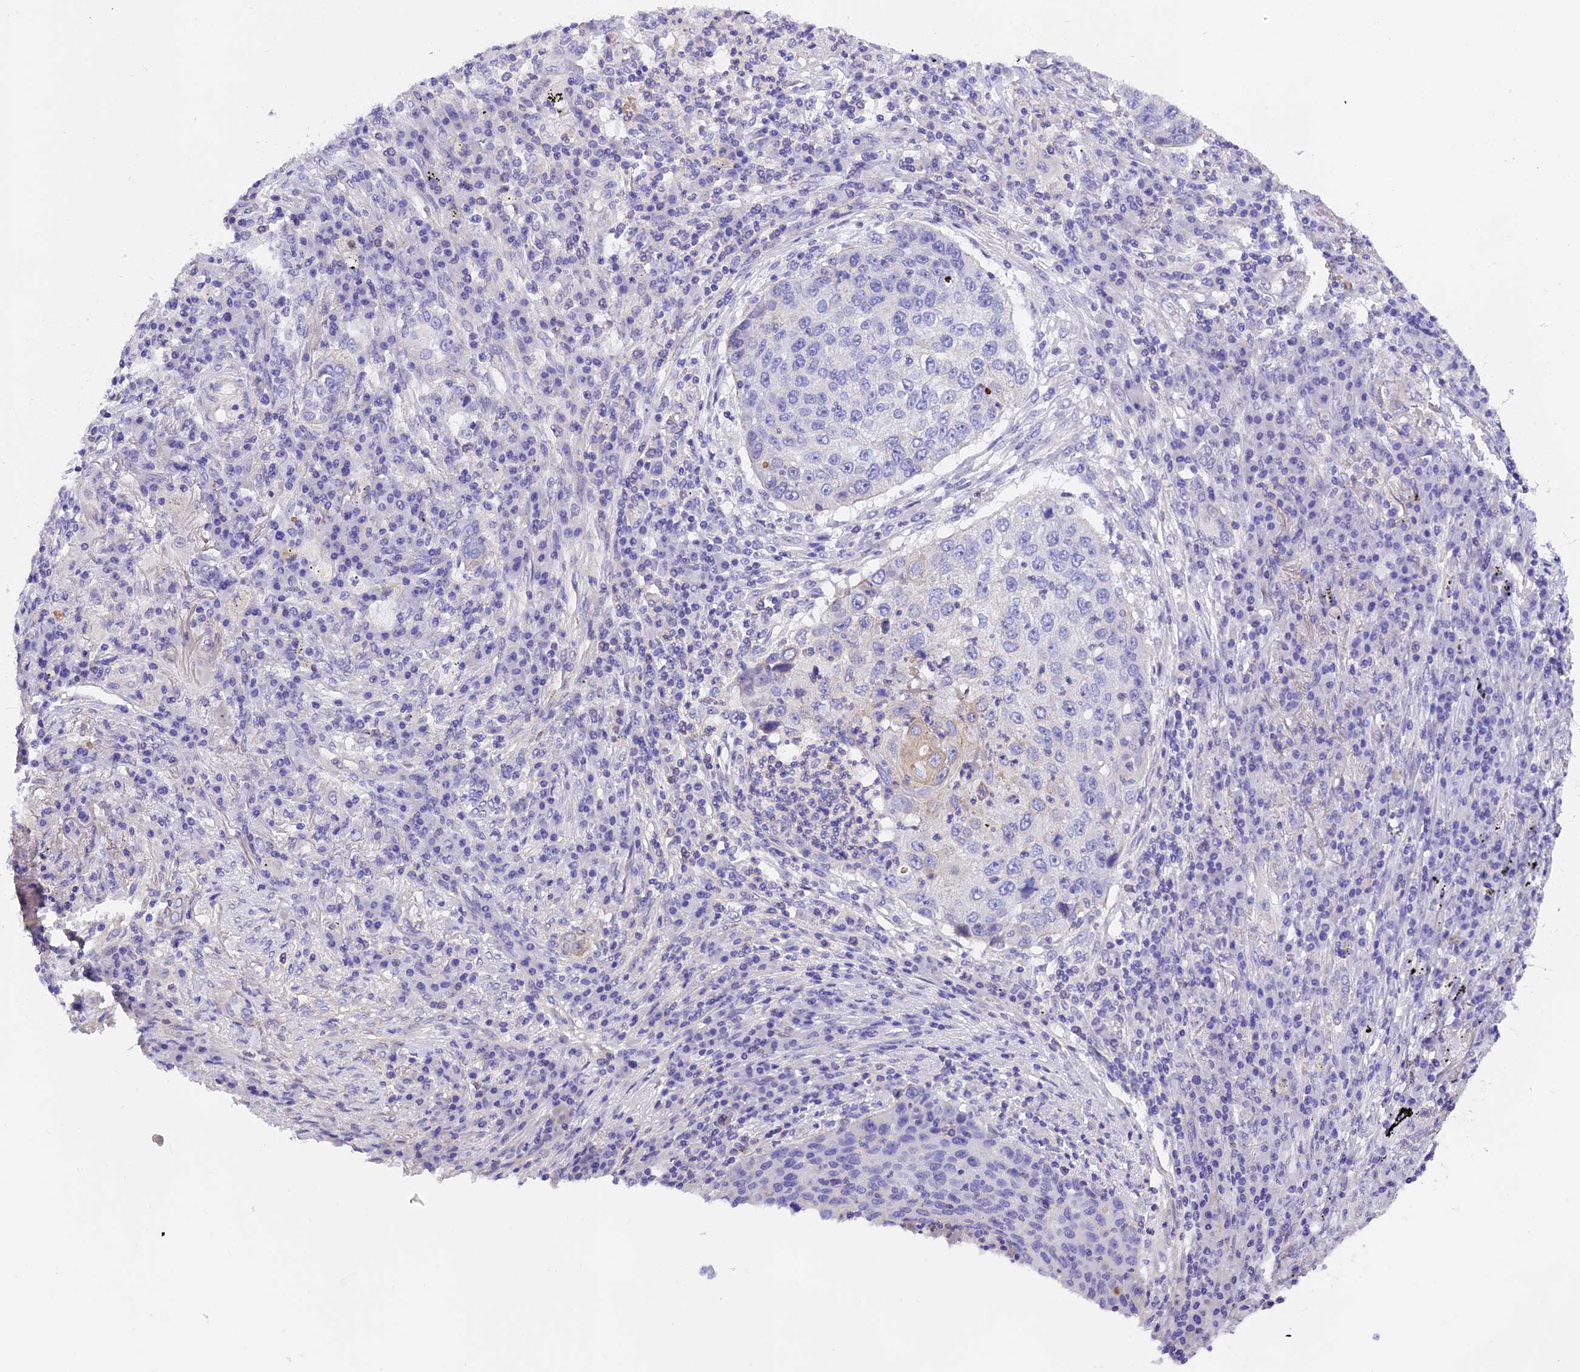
{"staining": {"intensity": "negative", "quantity": "none", "location": "none"}, "tissue": "lung cancer", "cell_type": "Tumor cells", "image_type": "cancer", "snomed": [{"axis": "morphology", "description": "Squamous cell carcinoma, NOS"}, {"axis": "topography", "description": "Lung"}], "caption": "This is a image of immunohistochemistry (IHC) staining of lung cancer (squamous cell carcinoma), which shows no positivity in tumor cells. (Stains: DAB (3,3'-diaminobenzidine) IHC with hematoxylin counter stain, Microscopy: brightfield microscopy at high magnification).", "gene": "C17orf67", "patient": {"sex": "female", "age": 63}}